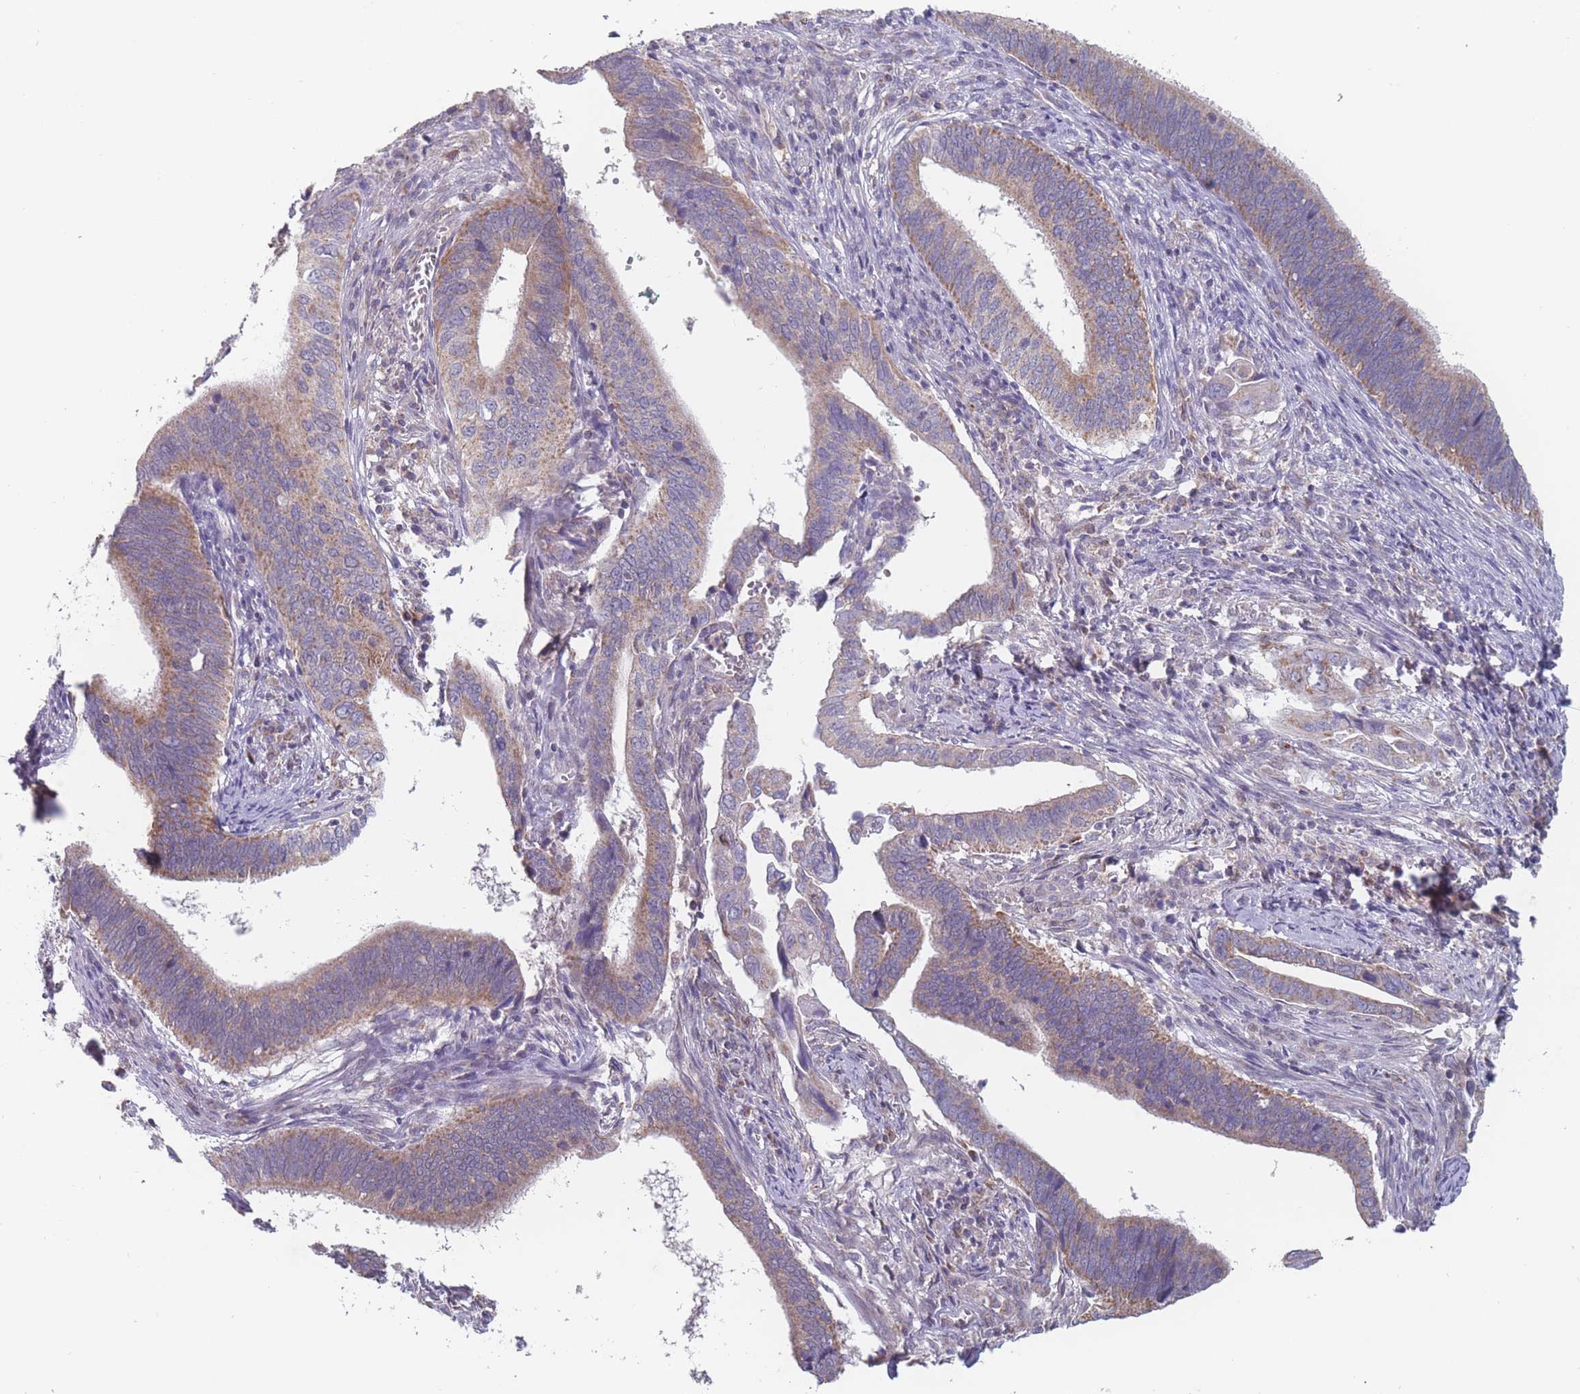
{"staining": {"intensity": "moderate", "quantity": "25%-75%", "location": "cytoplasmic/membranous"}, "tissue": "cervical cancer", "cell_type": "Tumor cells", "image_type": "cancer", "snomed": [{"axis": "morphology", "description": "Adenocarcinoma, NOS"}, {"axis": "topography", "description": "Cervix"}], "caption": "Moderate cytoplasmic/membranous protein expression is appreciated in approximately 25%-75% of tumor cells in cervical cancer.", "gene": "PEX7", "patient": {"sex": "female", "age": 42}}